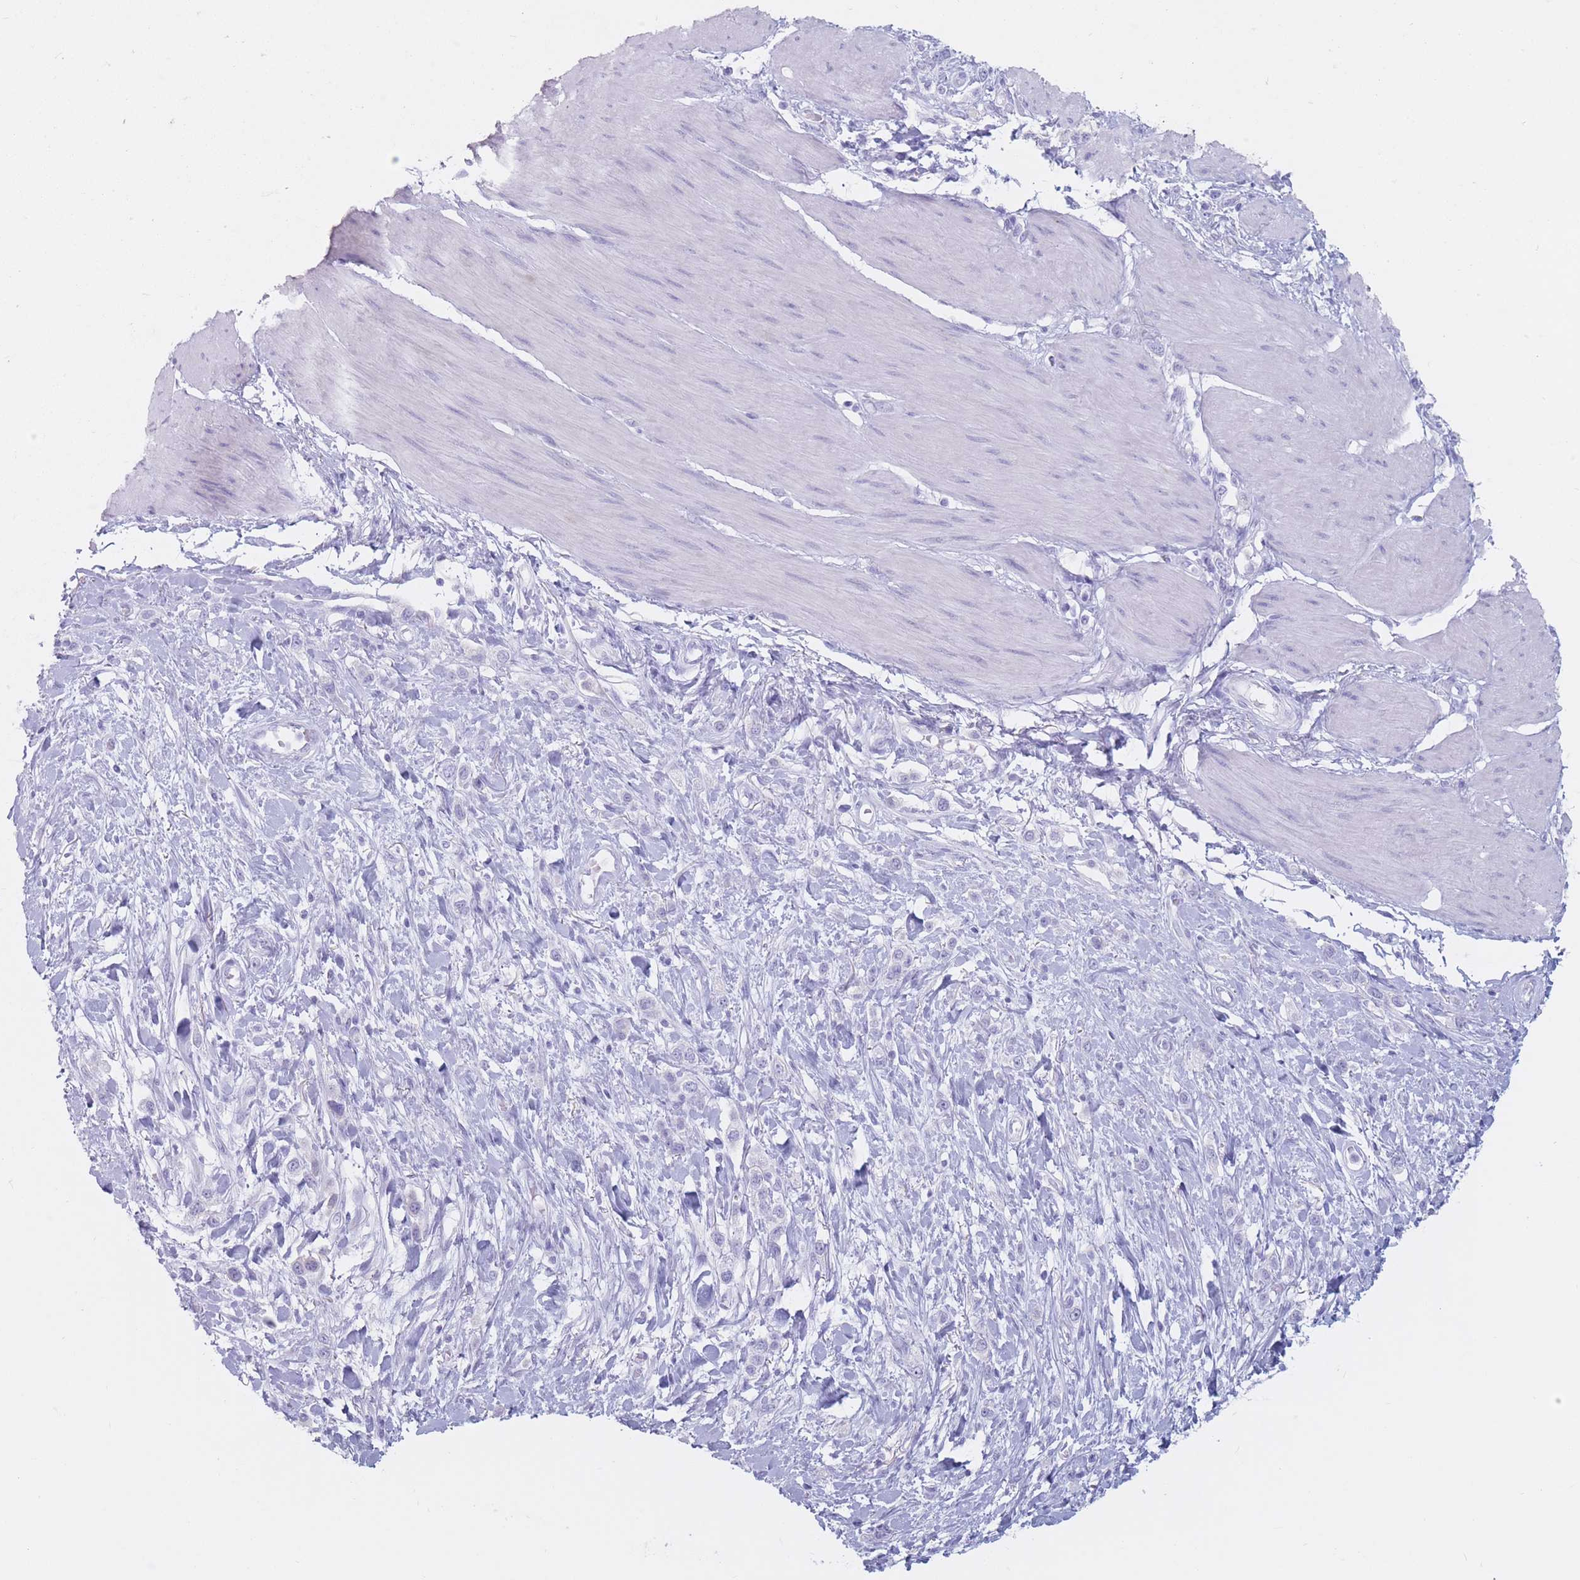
{"staining": {"intensity": "negative", "quantity": "none", "location": "none"}, "tissue": "stomach cancer", "cell_type": "Tumor cells", "image_type": "cancer", "snomed": [{"axis": "morphology", "description": "Adenocarcinoma, NOS"}, {"axis": "topography", "description": "Stomach"}], "caption": "Protein analysis of stomach cancer demonstrates no significant staining in tumor cells. (DAB immunohistochemistry (IHC) with hematoxylin counter stain).", "gene": "ST3GAL5", "patient": {"sex": "female", "age": 65}}